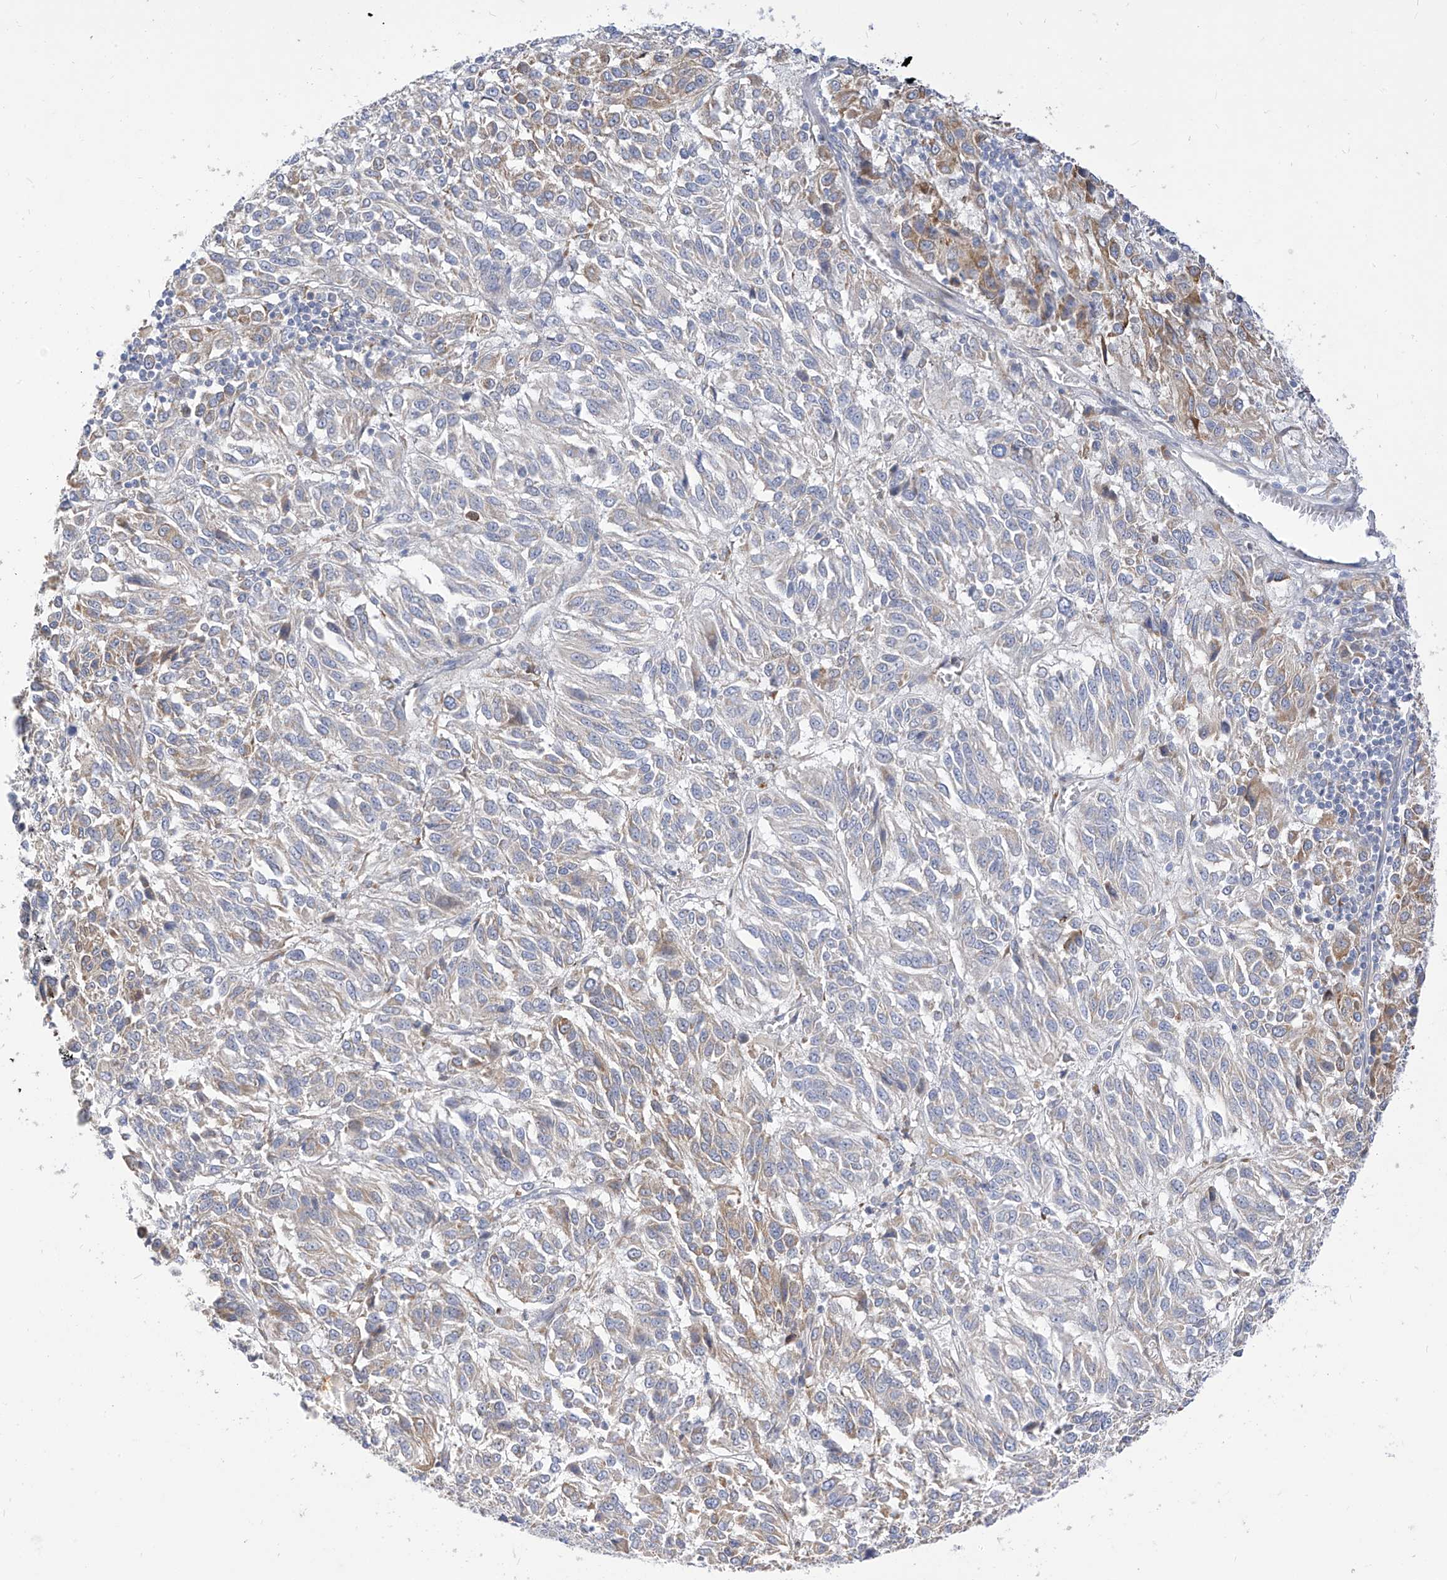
{"staining": {"intensity": "moderate", "quantity": "<25%", "location": "cytoplasmic/membranous"}, "tissue": "melanoma", "cell_type": "Tumor cells", "image_type": "cancer", "snomed": [{"axis": "morphology", "description": "Malignant melanoma, Metastatic site"}, {"axis": "topography", "description": "Lung"}], "caption": "Approximately <25% of tumor cells in melanoma demonstrate moderate cytoplasmic/membranous protein expression as visualized by brown immunohistochemical staining.", "gene": "RASA2", "patient": {"sex": "male", "age": 64}}